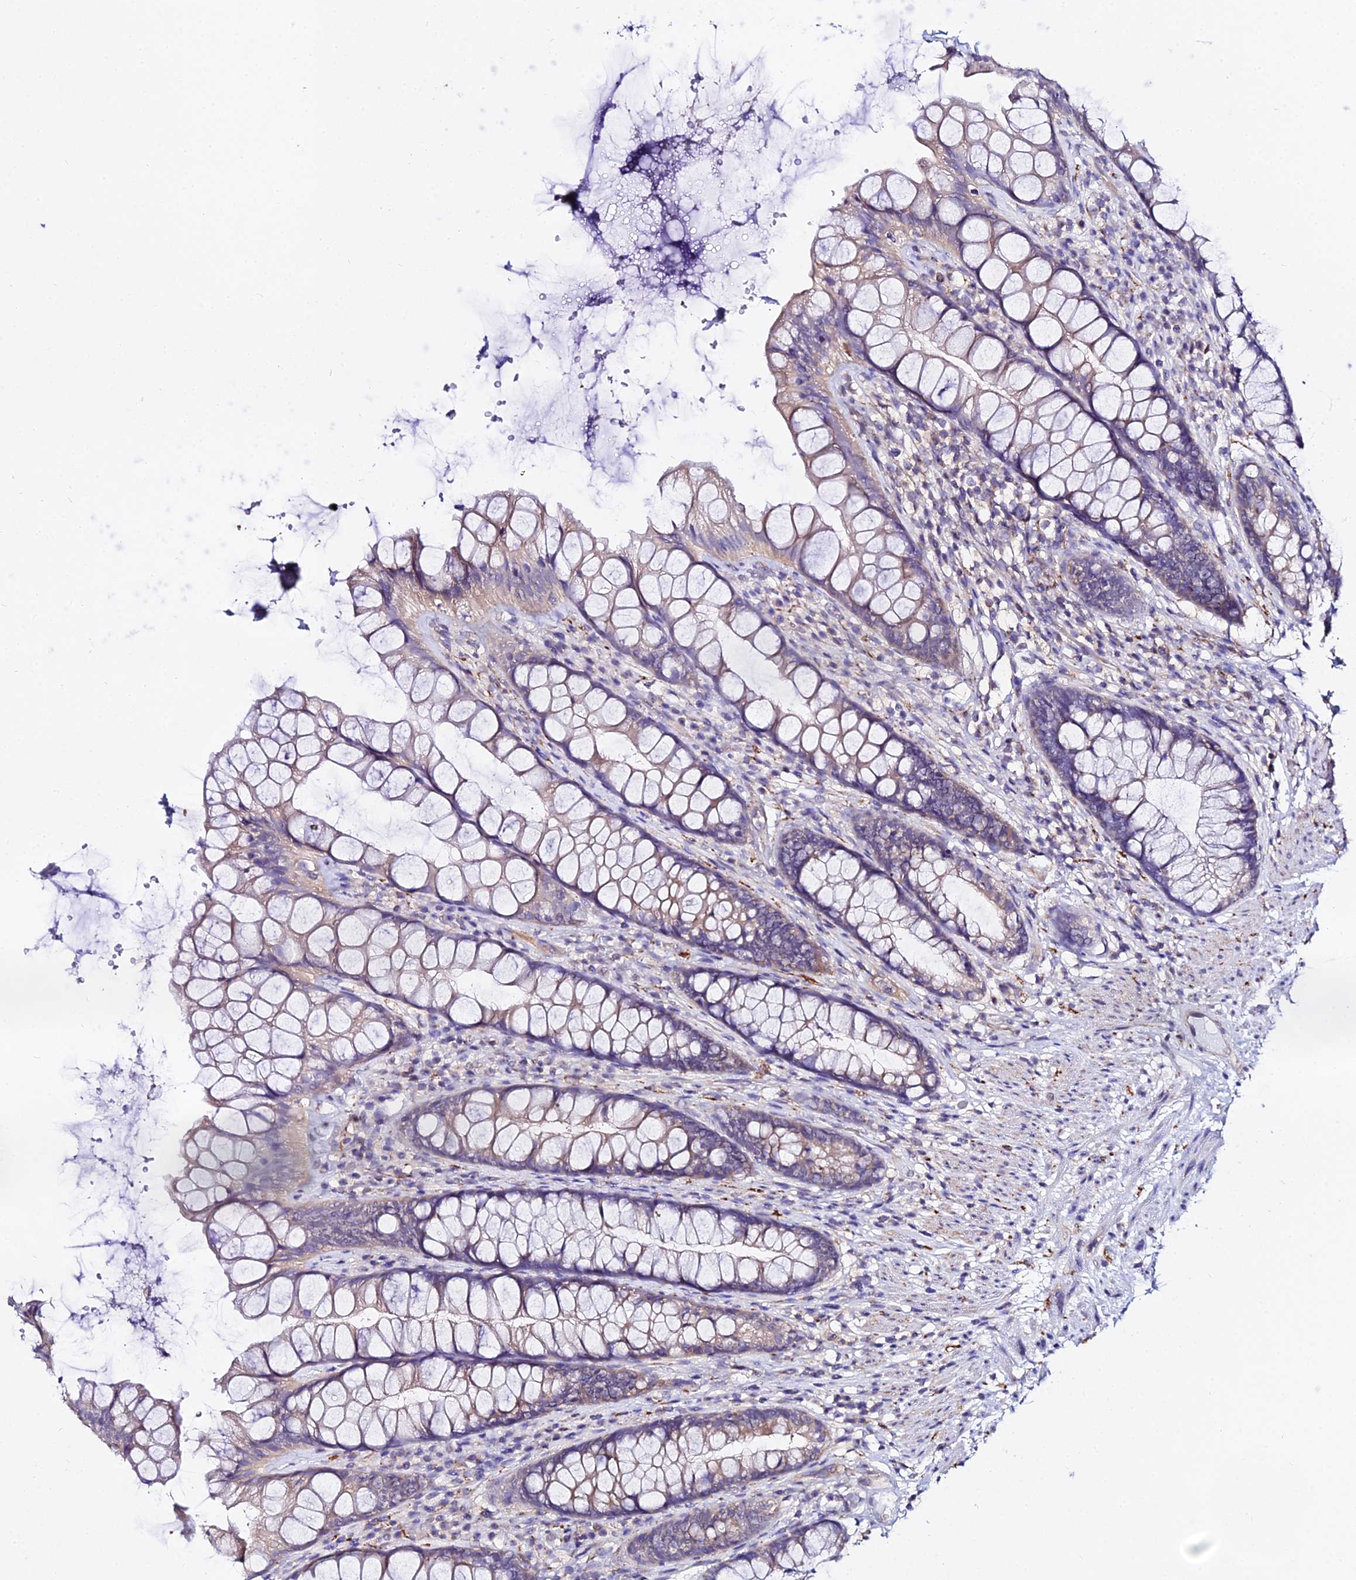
{"staining": {"intensity": "negative", "quantity": "none", "location": "none"}, "tissue": "rectum", "cell_type": "Glandular cells", "image_type": "normal", "snomed": [{"axis": "morphology", "description": "Normal tissue, NOS"}, {"axis": "topography", "description": "Rectum"}], "caption": "This is an immunohistochemistry (IHC) histopathology image of normal human rectum. There is no positivity in glandular cells.", "gene": "ATG16L2", "patient": {"sex": "male", "age": 74}}